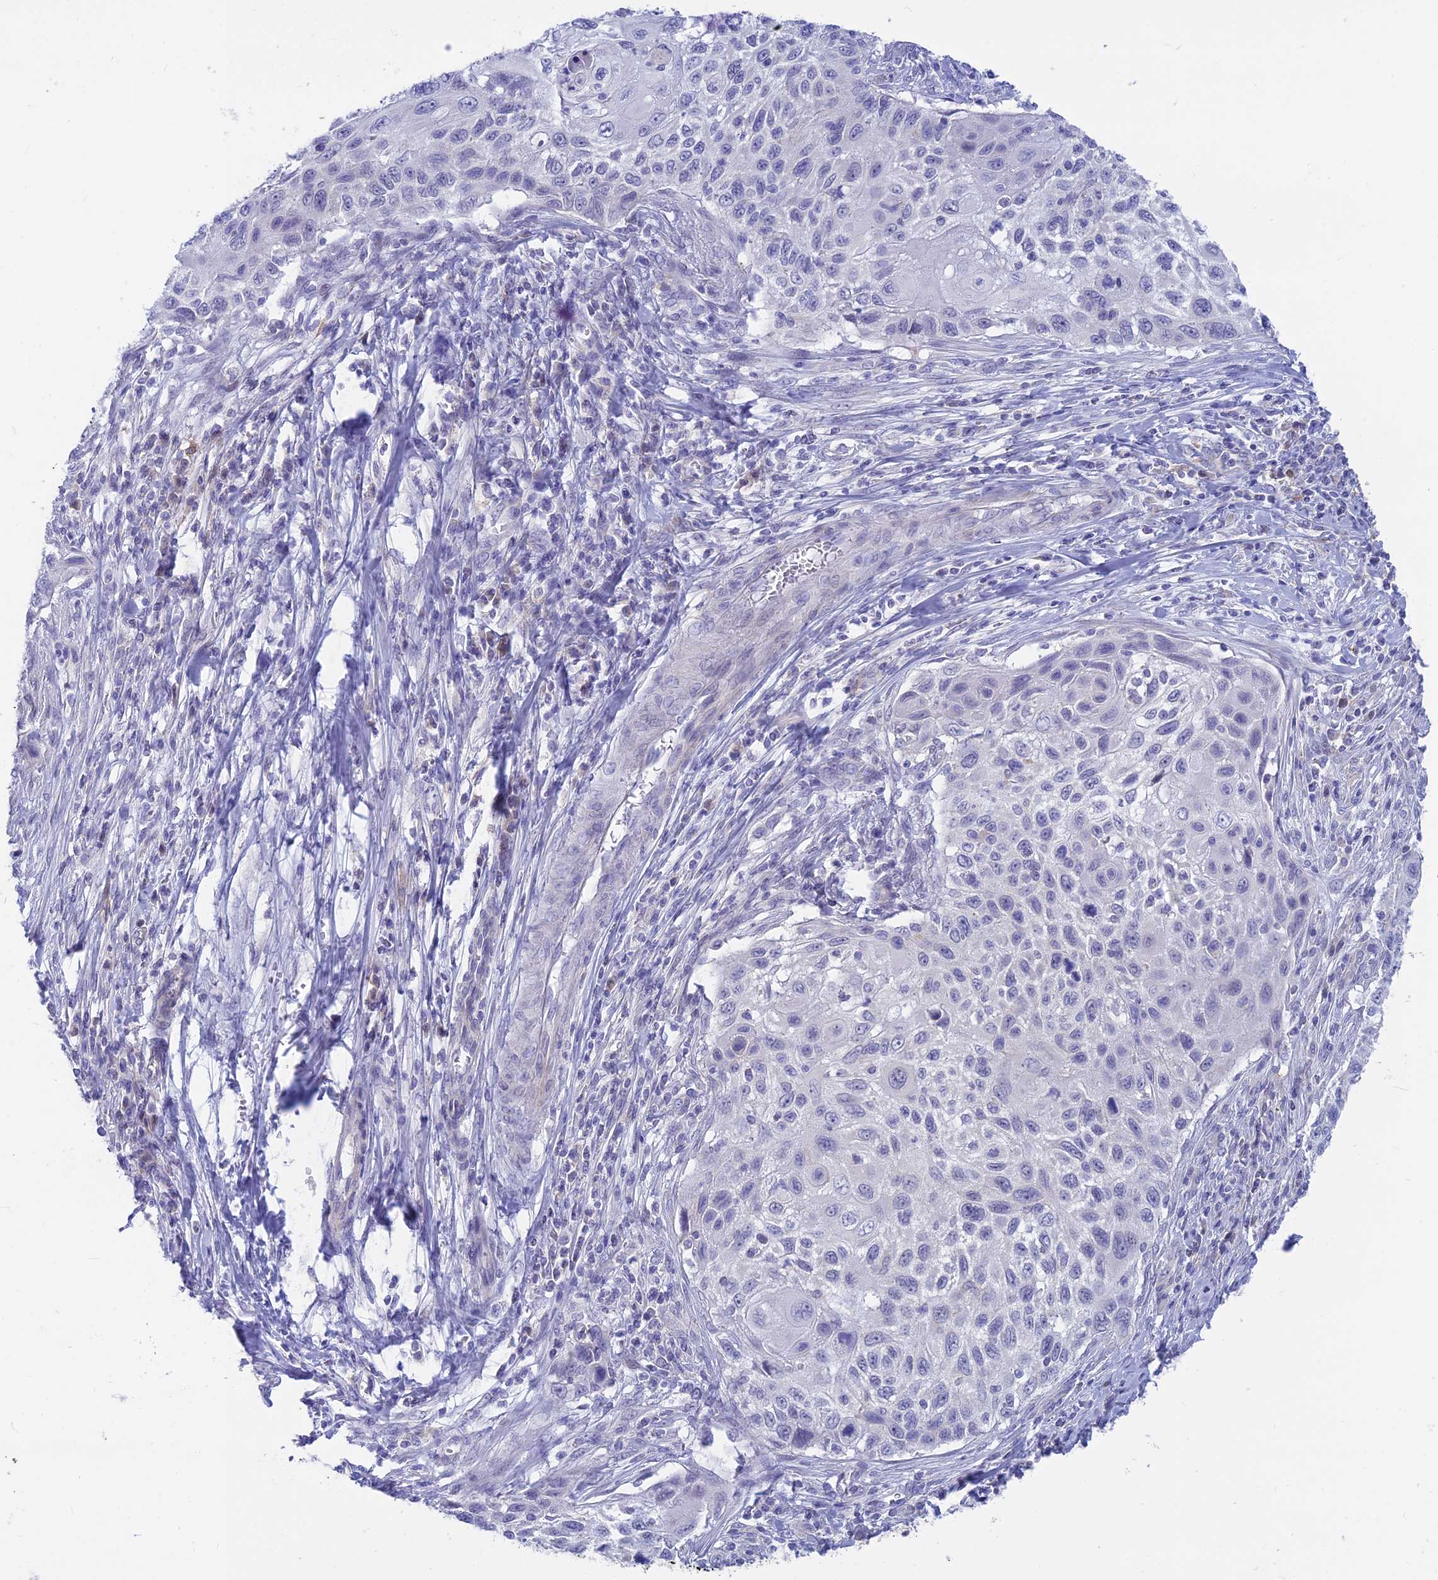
{"staining": {"intensity": "negative", "quantity": "none", "location": "none"}, "tissue": "cervical cancer", "cell_type": "Tumor cells", "image_type": "cancer", "snomed": [{"axis": "morphology", "description": "Squamous cell carcinoma, NOS"}, {"axis": "topography", "description": "Cervix"}], "caption": "Immunohistochemistry (IHC) histopathology image of squamous cell carcinoma (cervical) stained for a protein (brown), which reveals no expression in tumor cells.", "gene": "SNTN", "patient": {"sex": "female", "age": 70}}